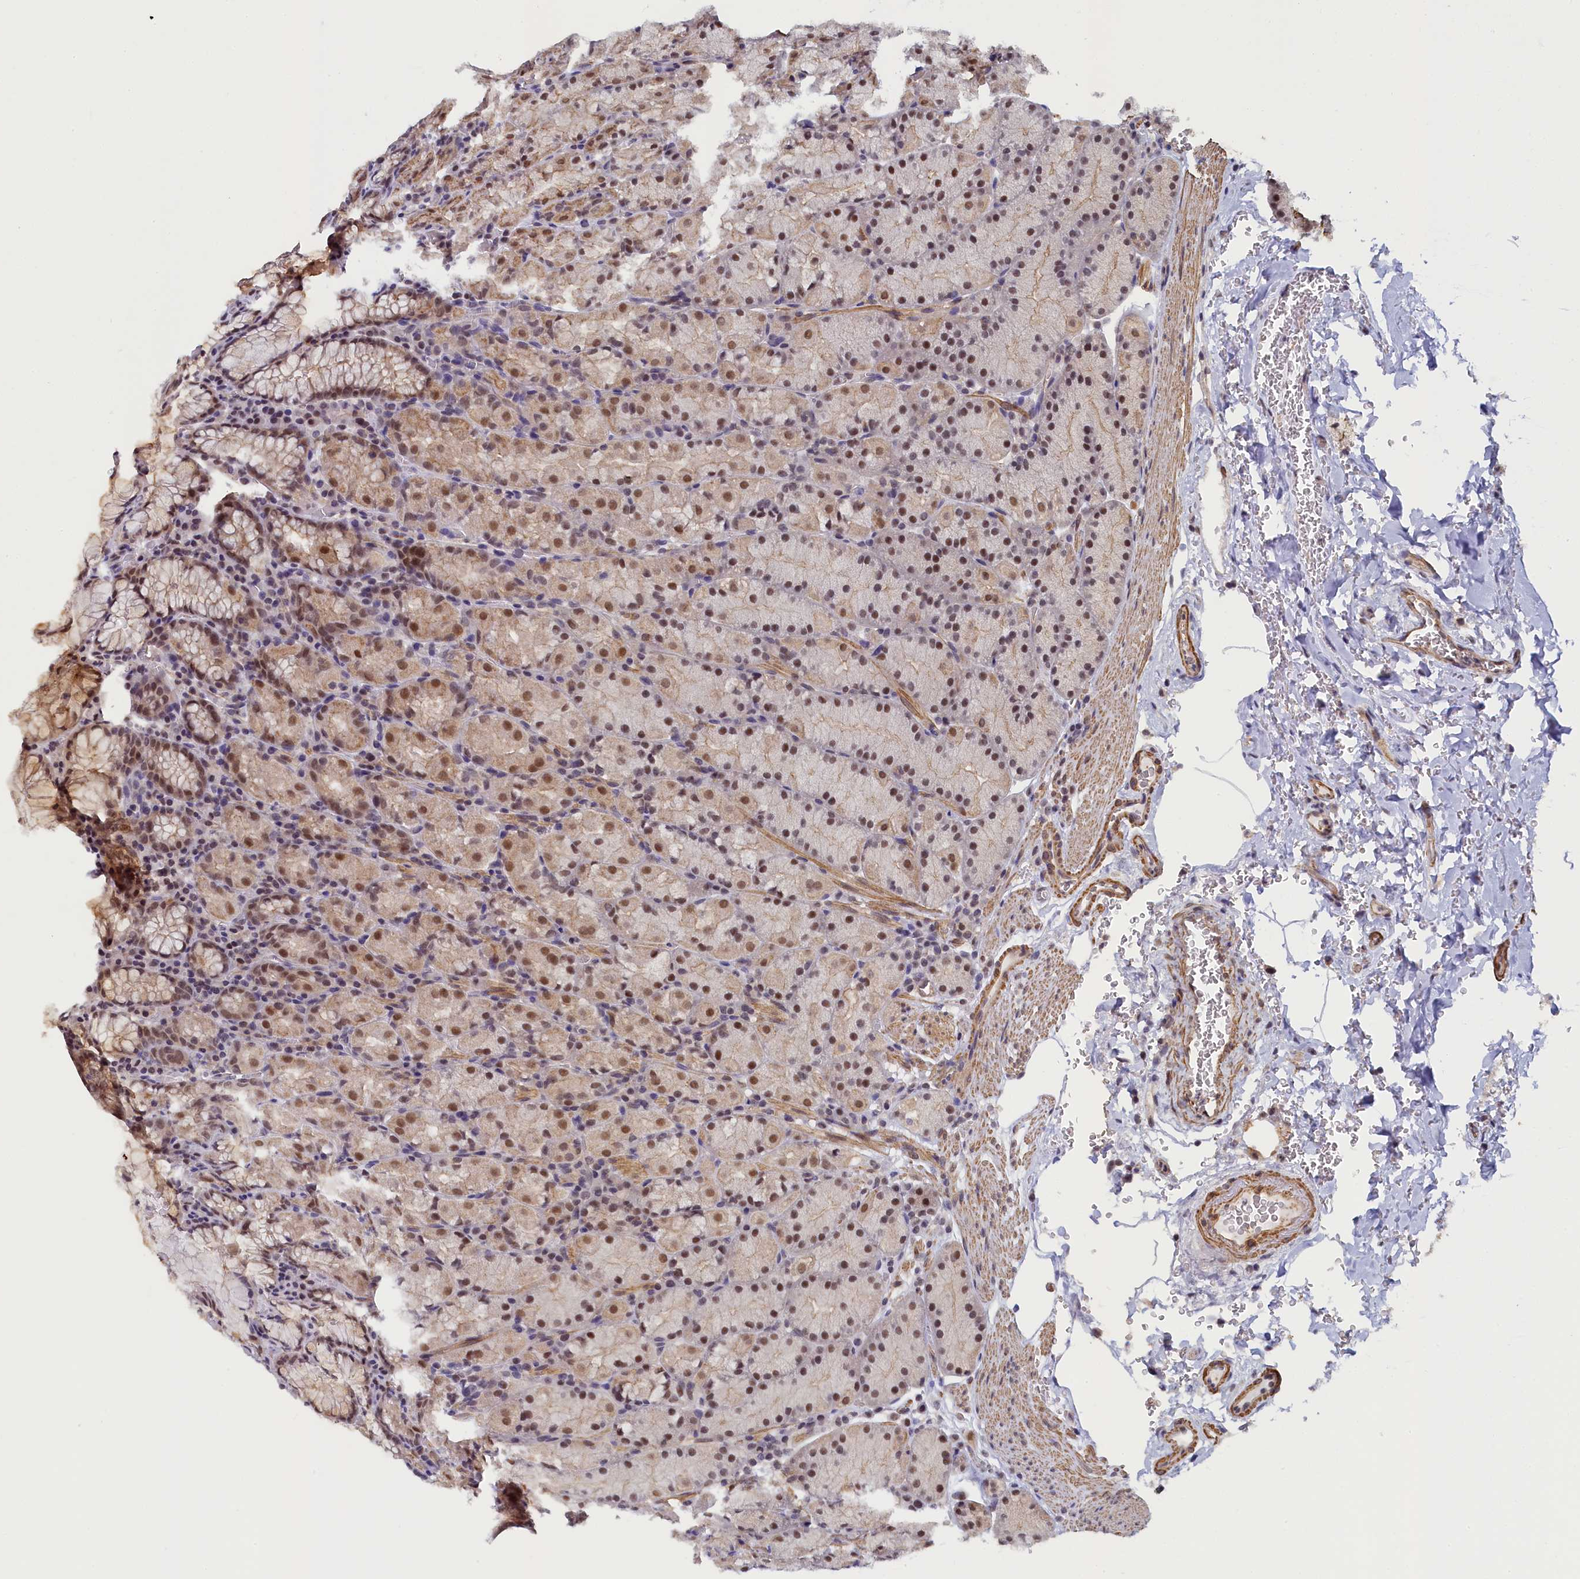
{"staining": {"intensity": "strong", "quantity": "25%-75%", "location": "nuclear"}, "tissue": "stomach", "cell_type": "Glandular cells", "image_type": "normal", "snomed": [{"axis": "morphology", "description": "Normal tissue, NOS"}, {"axis": "topography", "description": "Stomach, upper"}, {"axis": "topography", "description": "Stomach, lower"}], "caption": "Protein expression by immunohistochemistry shows strong nuclear positivity in about 25%-75% of glandular cells in normal stomach. (IHC, brightfield microscopy, high magnification).", "gene": "INTS14", "patient": {"sex": "male", "age": 80}}